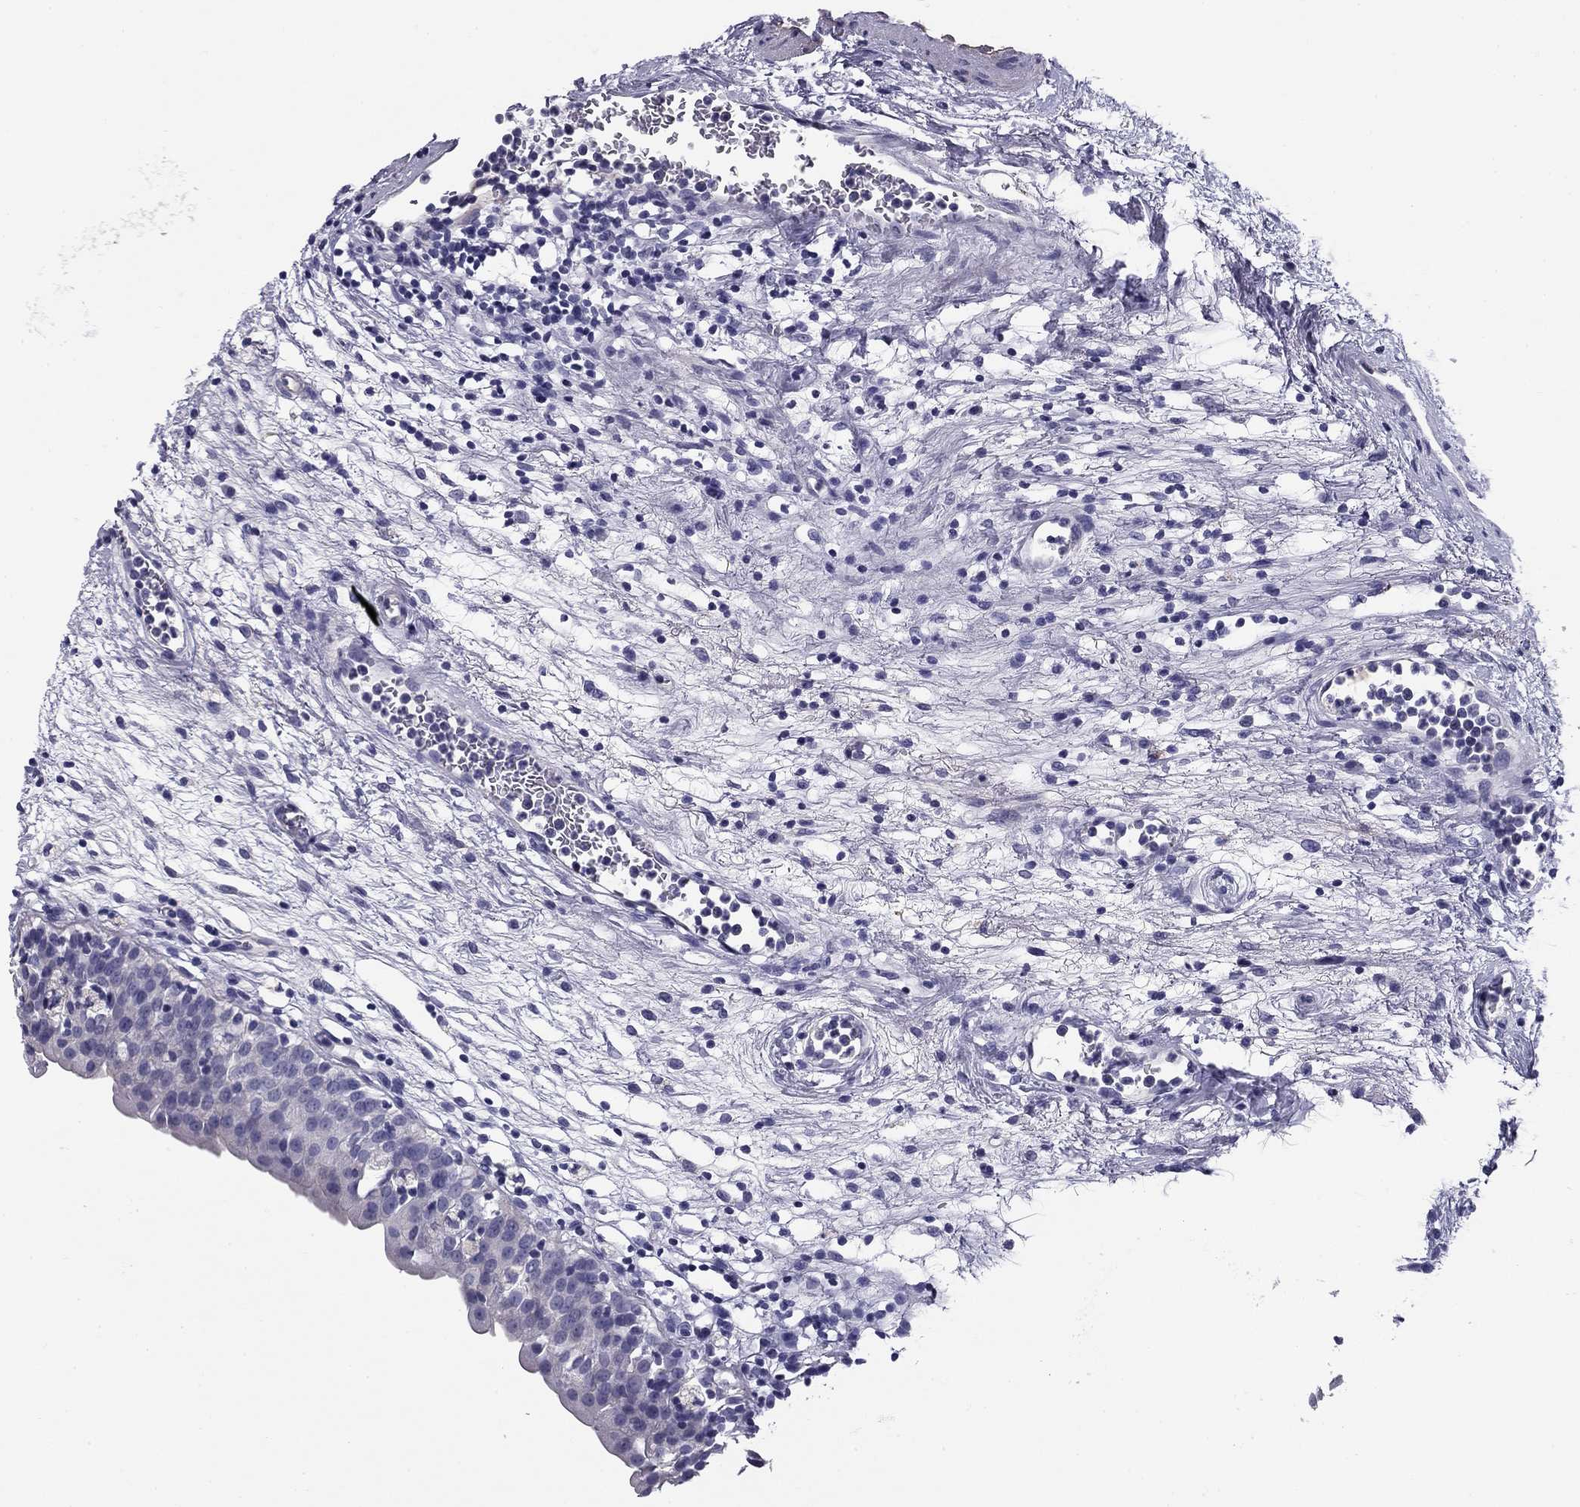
{"staining": {"intensity": "negative", "quantity": "none", "location": "none"}, "tissue": "urinary bladder", "cell_type": "Urothelial cells", "image_type": "normal", "snomed": [{"axis": "morphology", "description": "Normal tissue, NOS"}, {"axis": "topography", "description": "Urinary bladder"}], "caption": "Urinary bladder stained for a protein using immunohistochemistry (IHC) demonstrates no positivity urothelial cells.", "gene": "FLNC", "patient": {"sex": "male", "age": 76}}